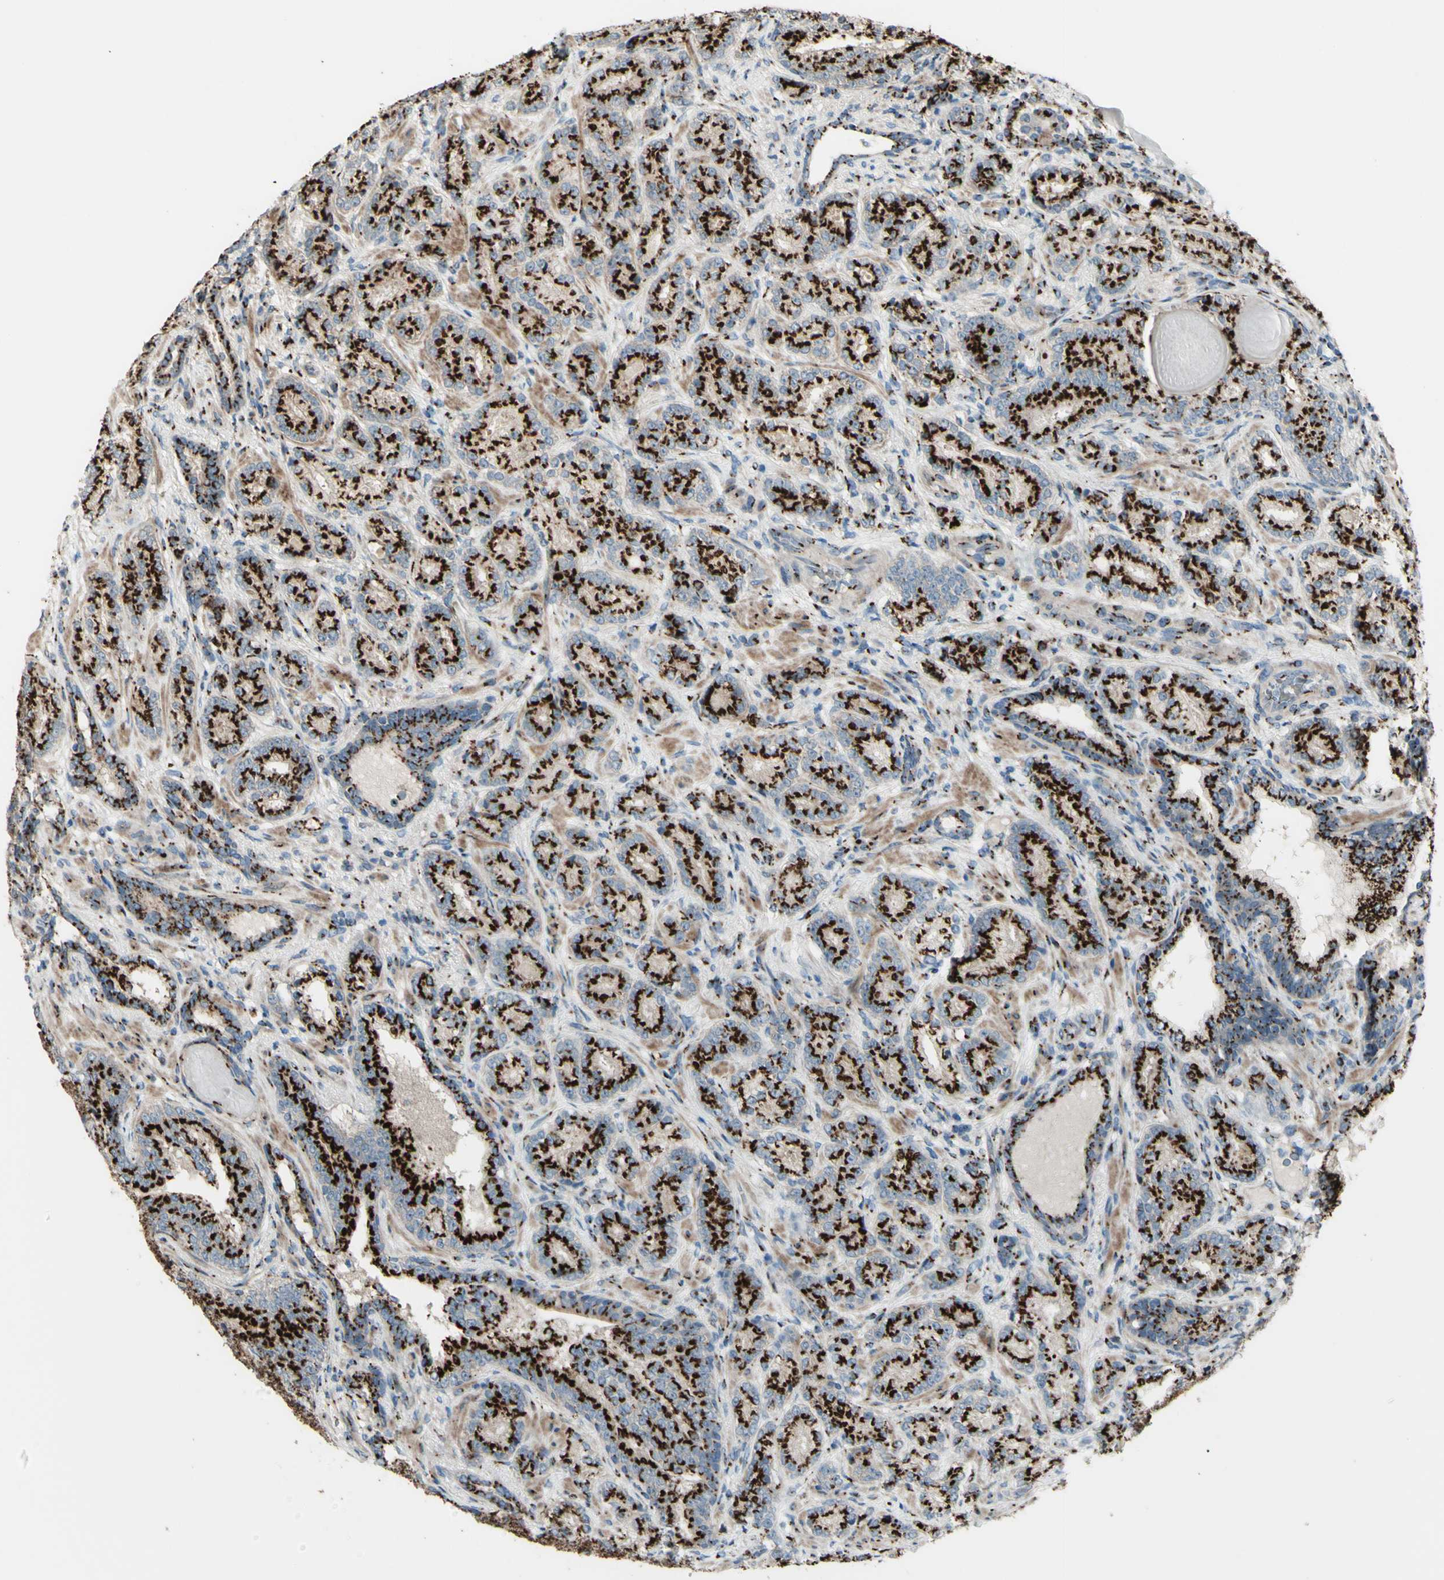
{"staining": {"intensity": "strong", "quantity": ">75%", "location": "cytoplasmic/membranous"}, "tissue": "prostate cancer", "cell_type": "Tumor cells", "image_type": "cancer", "snomed": [{"axis": "morphology", "description": "Adenocarcinoma, High grade"}, {"axis": "topography", "description": "Prostate"}], "caption": "High-magnification brightfield microscopy of prostate cancer stained with DAB (3,3'-diaminobenzidine) (brown) and counterstained with hematoxylin (blue). tumor cells exhibit strong cytoplasmic/membranous positivity is present in about>75% of cells.", "gene": "BPNT2", "patient": {"sex": "male", "age": 61}}